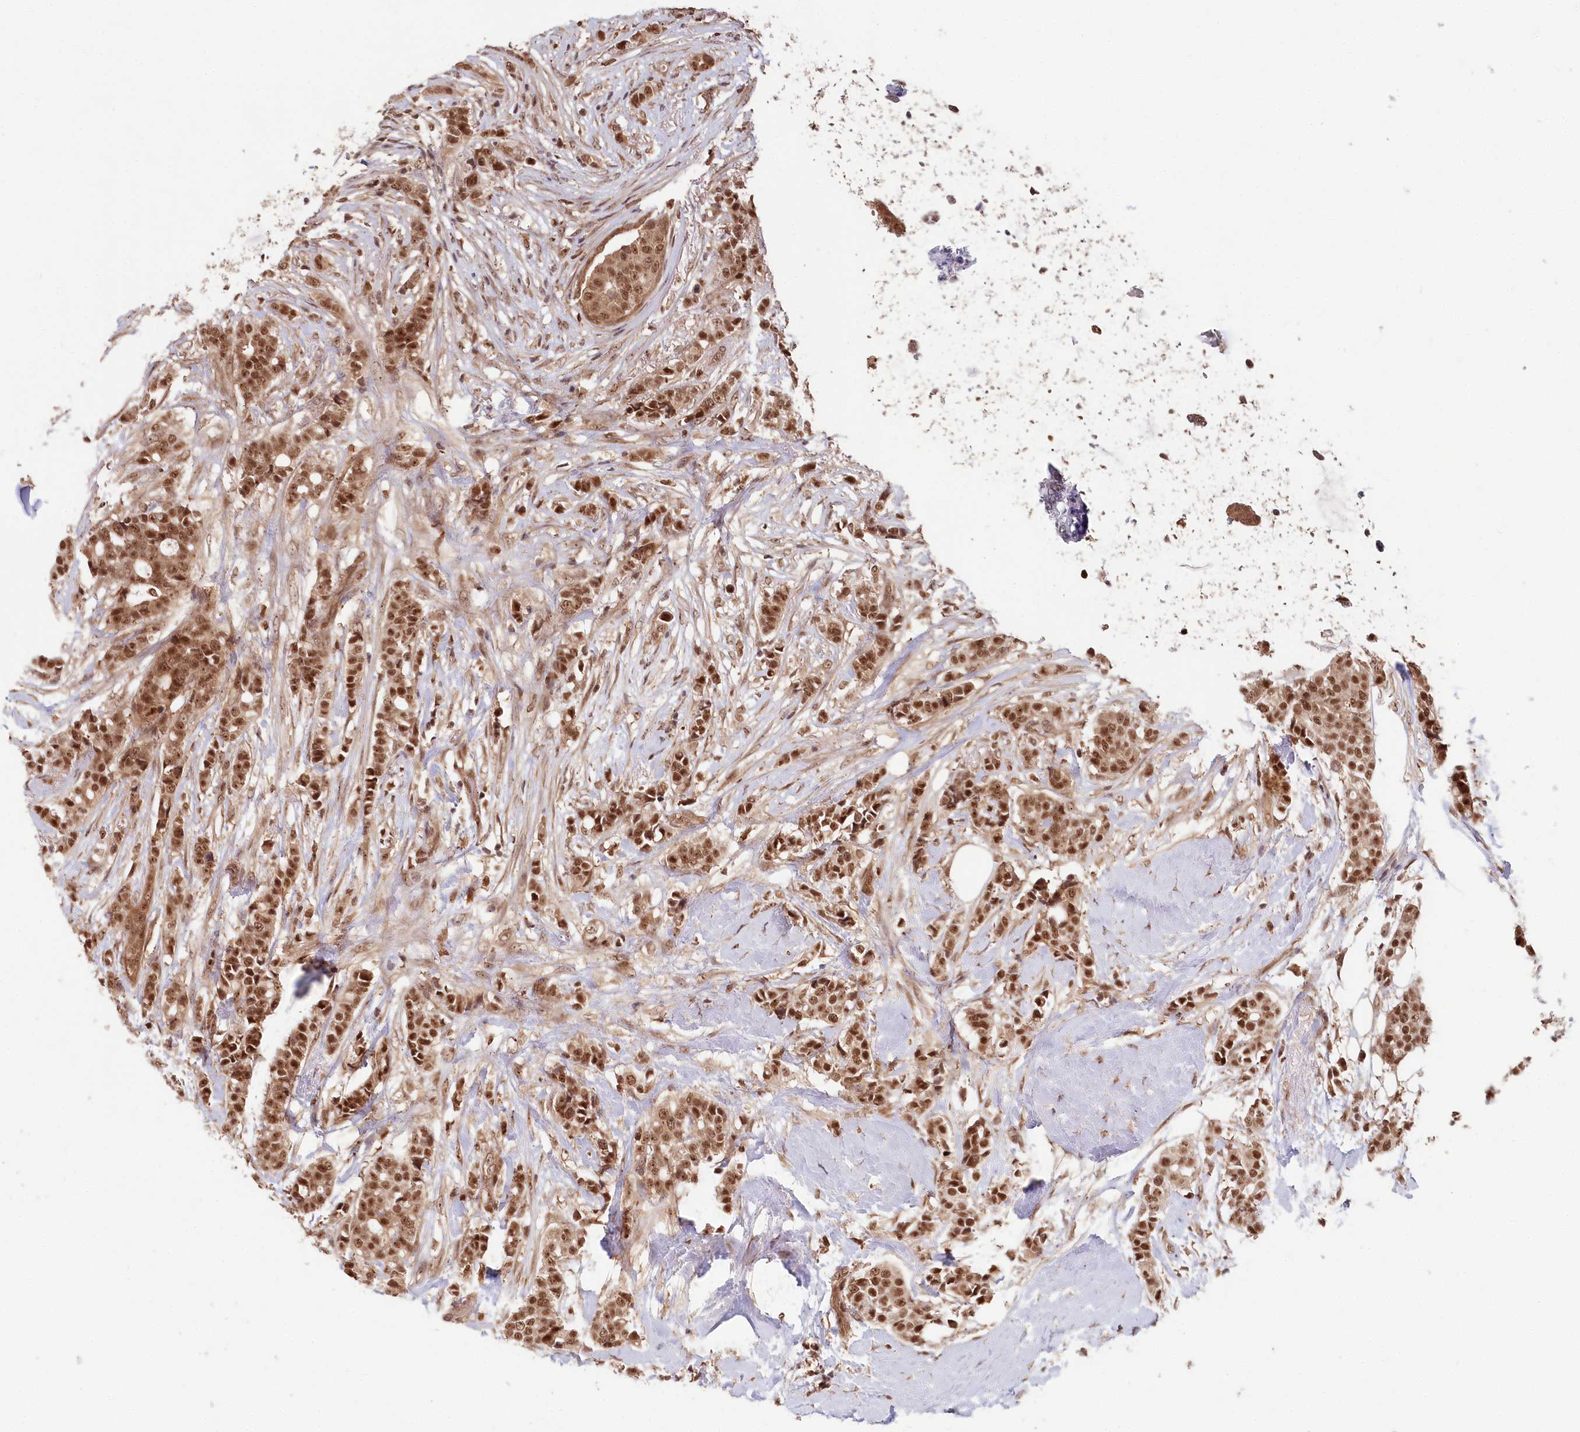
{"staining": {"intensity": "strong", "quantity": ">75%", "location": "nuclear"}, "tissue": "breast cancer", "cell_type": "Tumor cells", "image_type": "cancer", "snomed": [{"axis": "morphology", "description": "Lobular carcinoma"}, {"axis": "topography", "description": "Breast"}], "caption": "This micrograph demonstrates immunohistochemistry staining of human breast cancer, with high strong nuclear staining in approximately >75% of tumor cells.", "gene": "WAPL", "patient": {"sex": "female", "age": 51}}